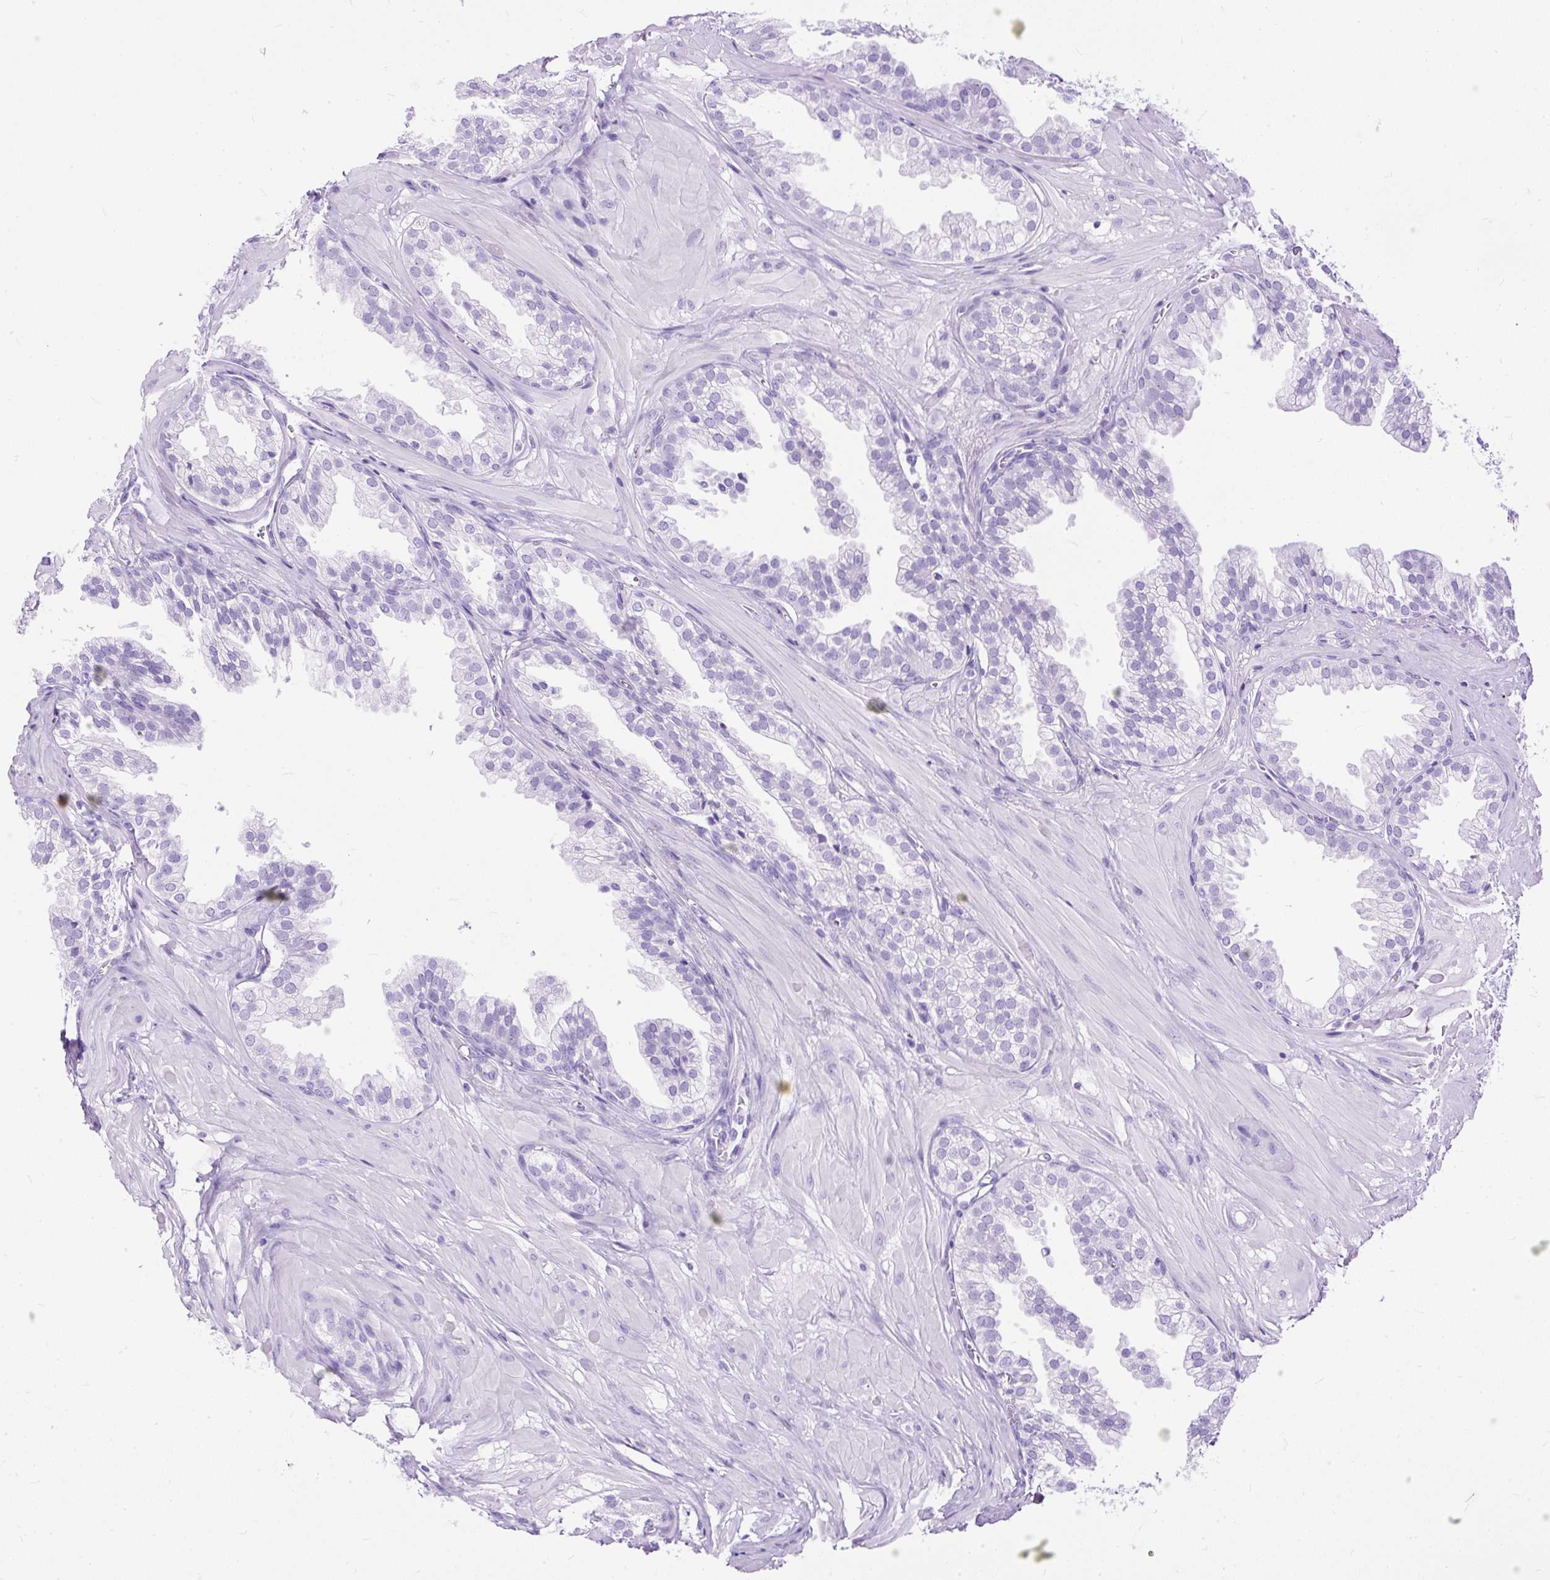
{"staining": {"intensity": "negative", "quantity": "none", "location": "none"}, "tissue": "prostate", "cell_type": "Glandular cells", "image_type": "normal", "snomed": [{"axis": "morphology", "description": "Normal tissue, NOS"}, {"axis": "topography", "description": "Prostate"}, {"axis": "topography", "description": "Peripheral nerve tissue"}], "caption": "The image displays no staining of glandular cells in benign prostate.", "gene": "HEY1", "patient": {"sex": "male", "age": 55}}